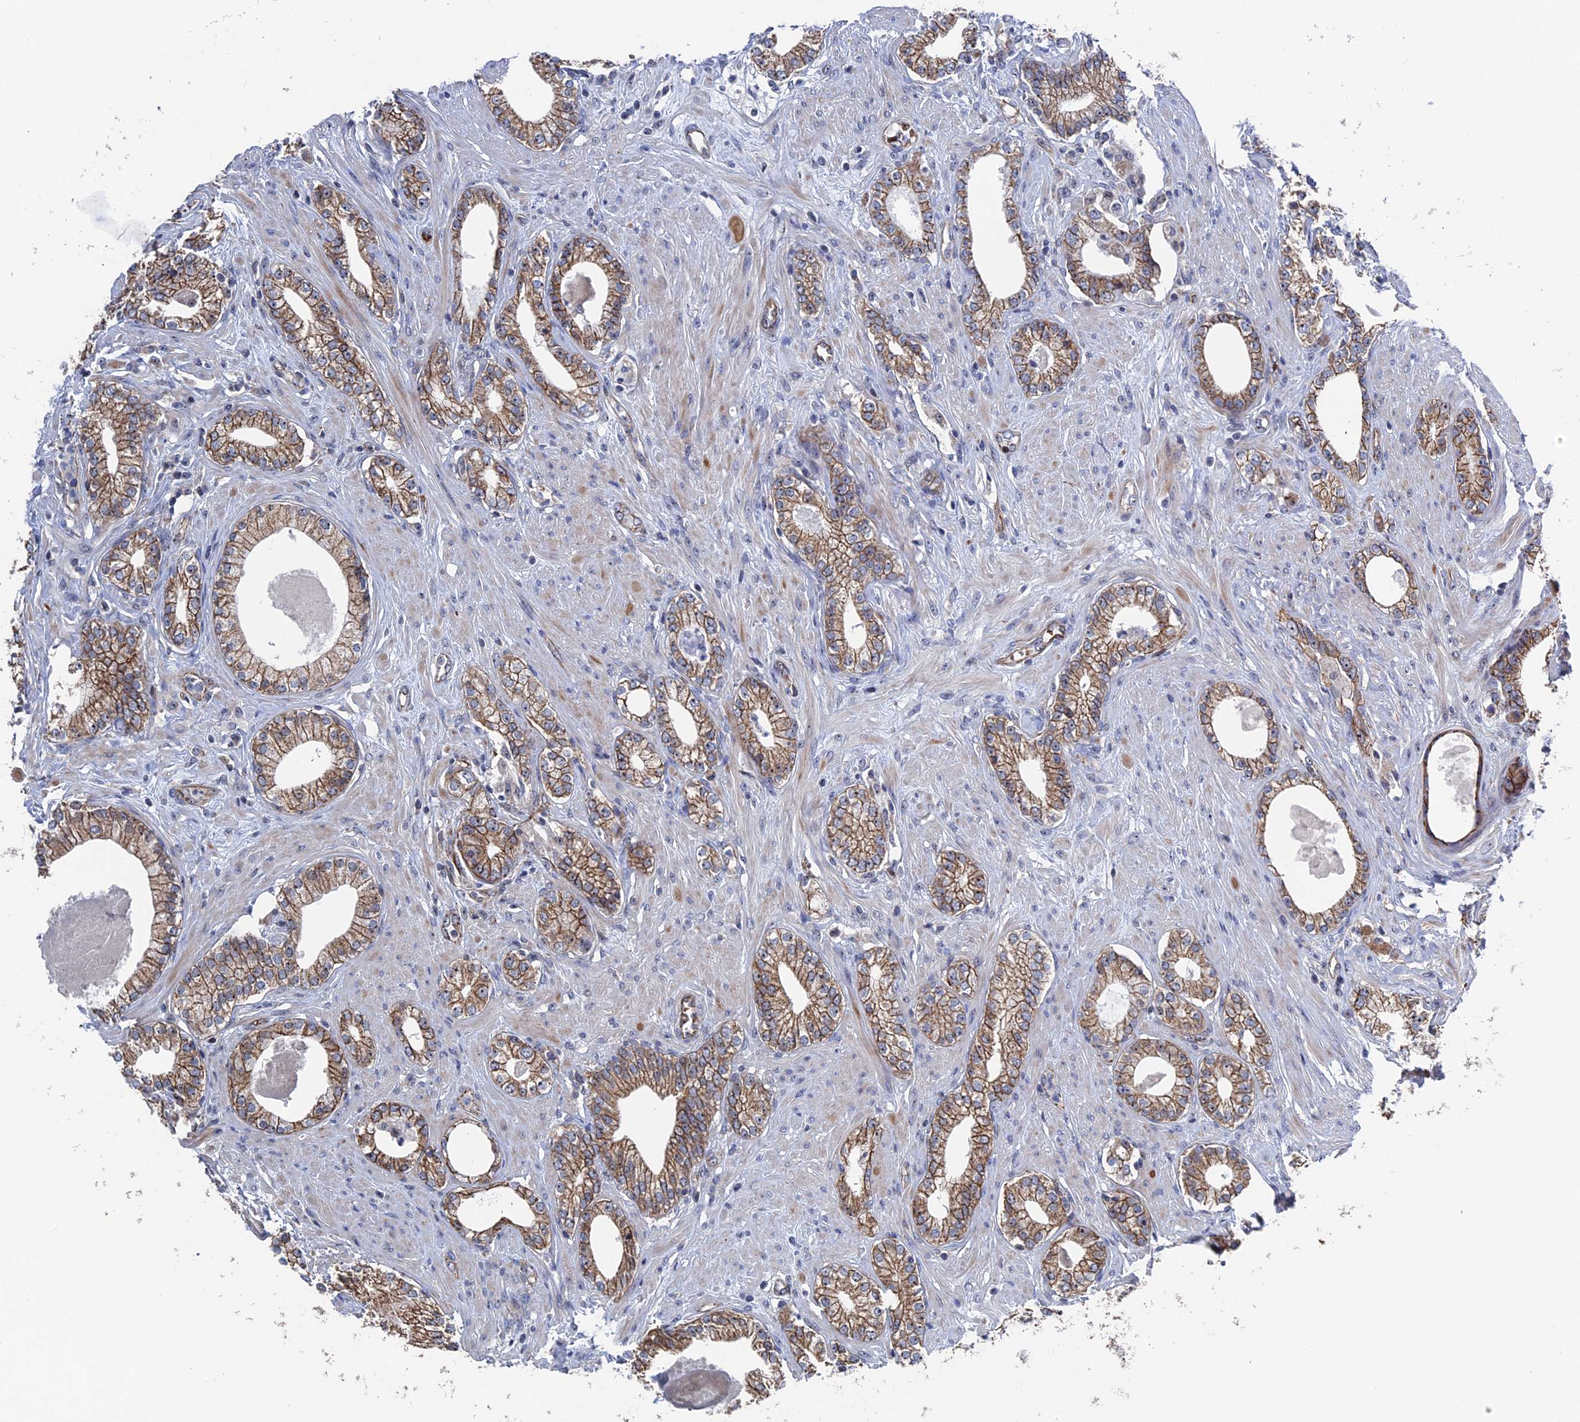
{"staining": {"intensity": "moderate", "quantity": ">75%", "location": "cytoplasmic/membranous"}, "tissue": "prostate cancer", "cell_type": "Tumor cells", "image_type": "cancer", "snomed": [{"axis": "morphology", "description": "Adenocarcinoma, High grade"}, {"axis": "topography", "description": "Prostate"}], "caption": "Protein analysis of prostate cancer tissue reveals moderate cytoplasmic/membranous expression in approximately >75% of tumor cells.", "gene": "EXOSC9", "patient": {"sex": "male", "age": 63}}